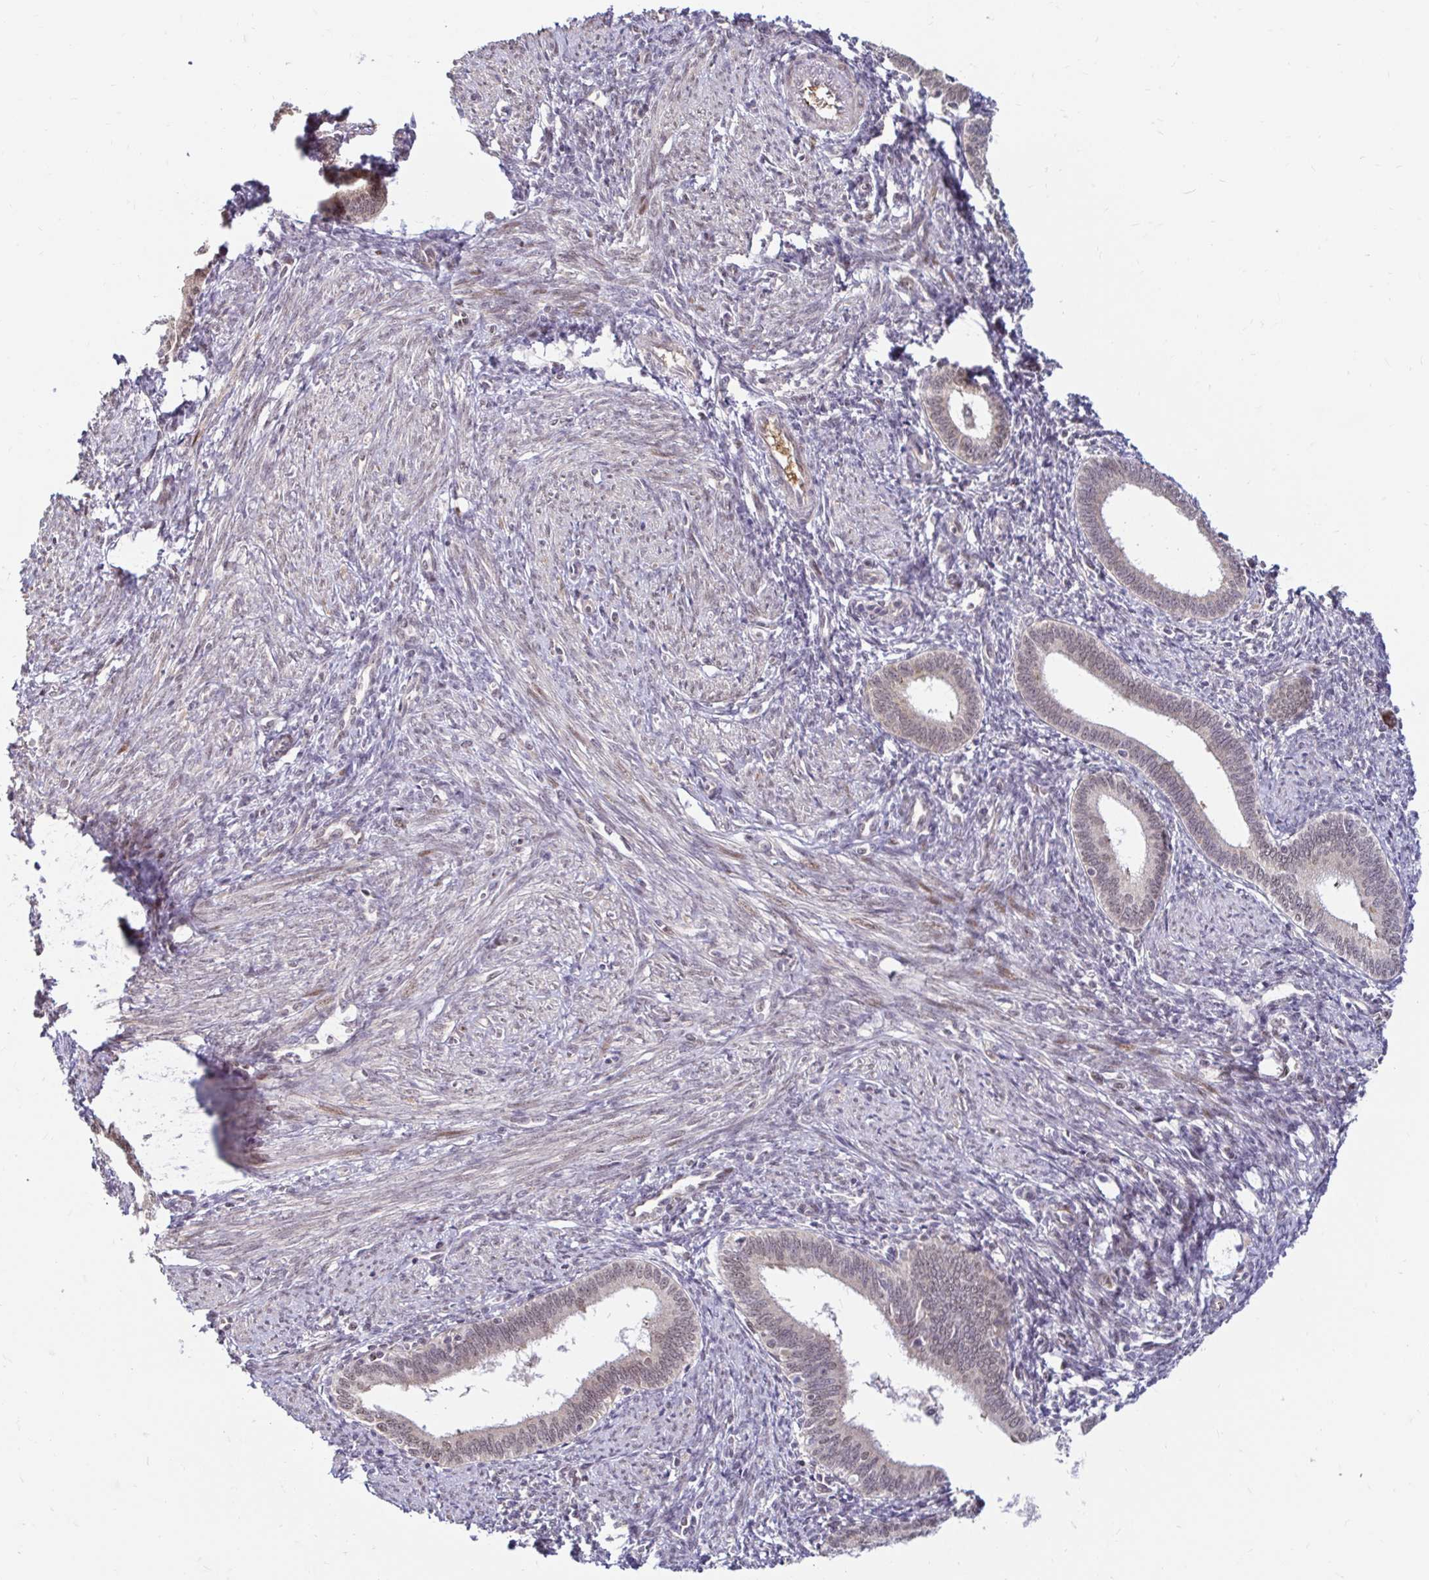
{"staining": {"intensity": "weak", "quantity": "<25%", "location": "cytoplasmic/membranous"}, "tissue": "endometrium", "cell_type": "Cells in endometrial stroma", "image_type": "normal", "snomed": [{"axis": "morphology", "description": "Normal tissue, NOS"}, {"axis": "topography", "description": "Endometrium"}], "caption": "Protein analysis of benign endometrium exhibits no significant positivity in cells in endometrial stroma.", "gene": "TIMM50", "patient": {"sex": "female", "age": 41}}